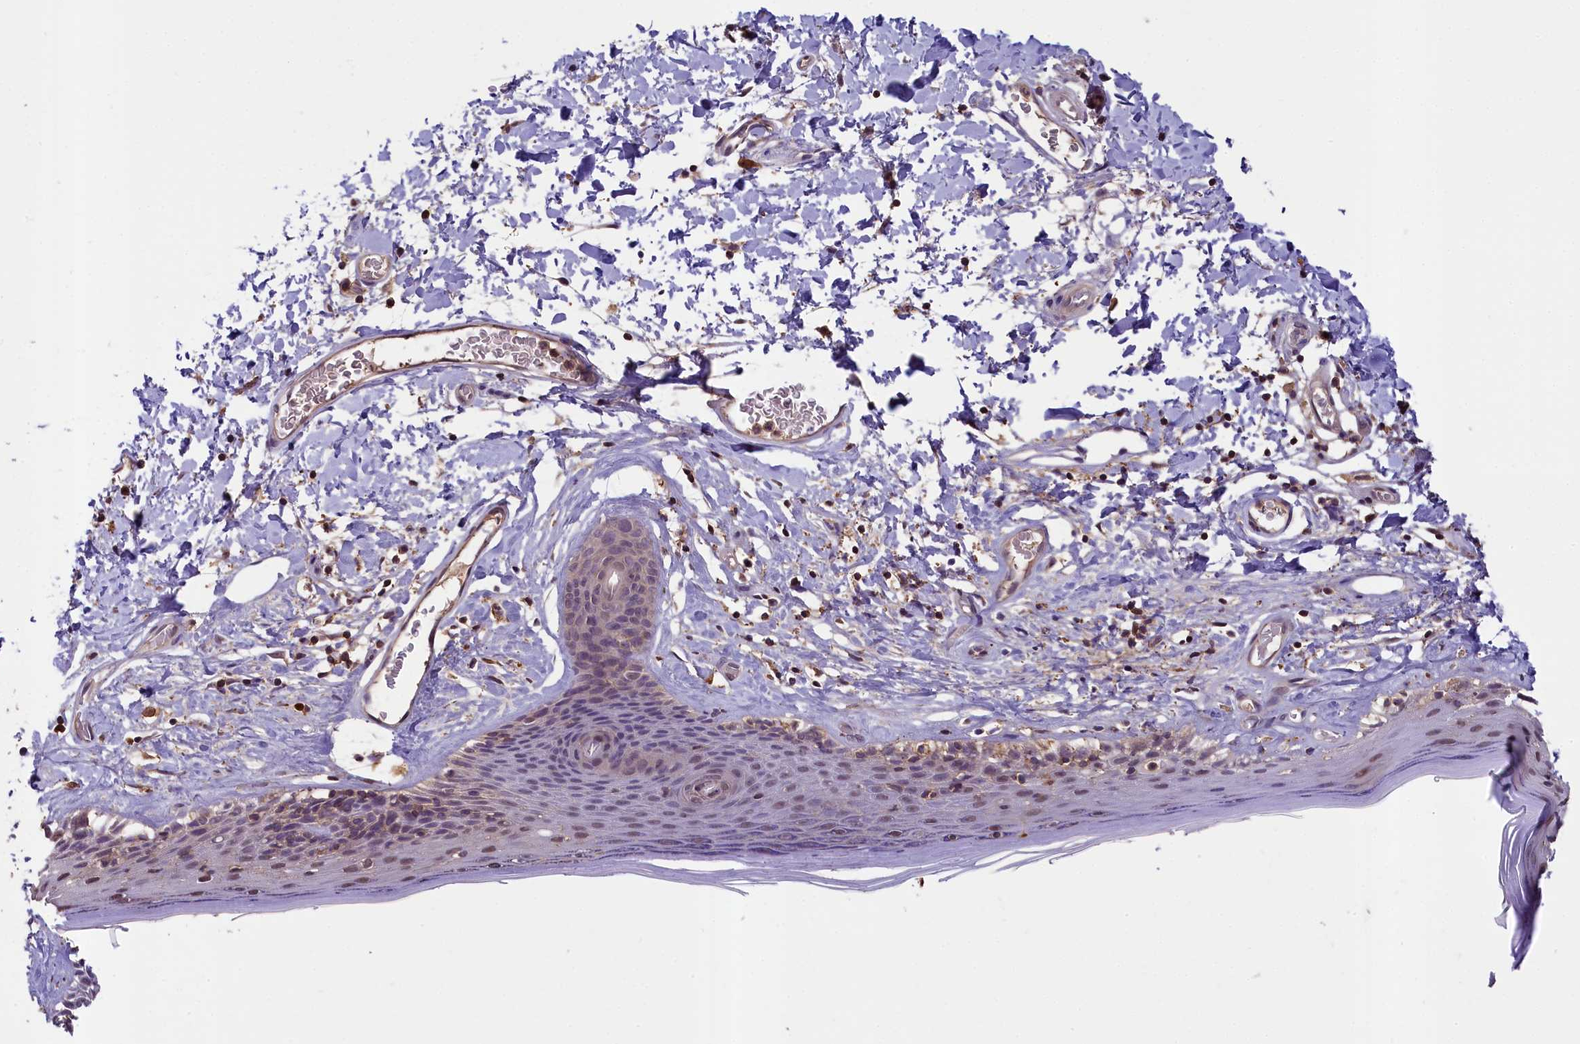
{"staining": {"intensity": "weak", "quantity": "25%-75%", "location": "nuclear"}, "tissue": "skin", "cell_type": "Epidermal cells", "image_type": "normal", "snomed": [{"axis": "morphology", "description": "Normal tissue, NOS"}, {"axis": "topography", "description": "Adipose tissue"}, {"axis": "topography", "description": "Vascular tissue"}, {"axis": "topography", "description": "Vulva"}, {"axis": "topography", "description": "Peripheral nerve tissue"}], "caption": "The photomicrograph shows staining of unremarkable skin, revealing weak nuclear protein expression (brown color) within epidermal cells. (Stains: DAB (3,3'-diaminobenzidine) in brown, nuclei in blue, Microscopy: brightfield microscopy at high magnification).", "gene": "SKIDA1", "patient": {"sex": "female", "age": 86}}